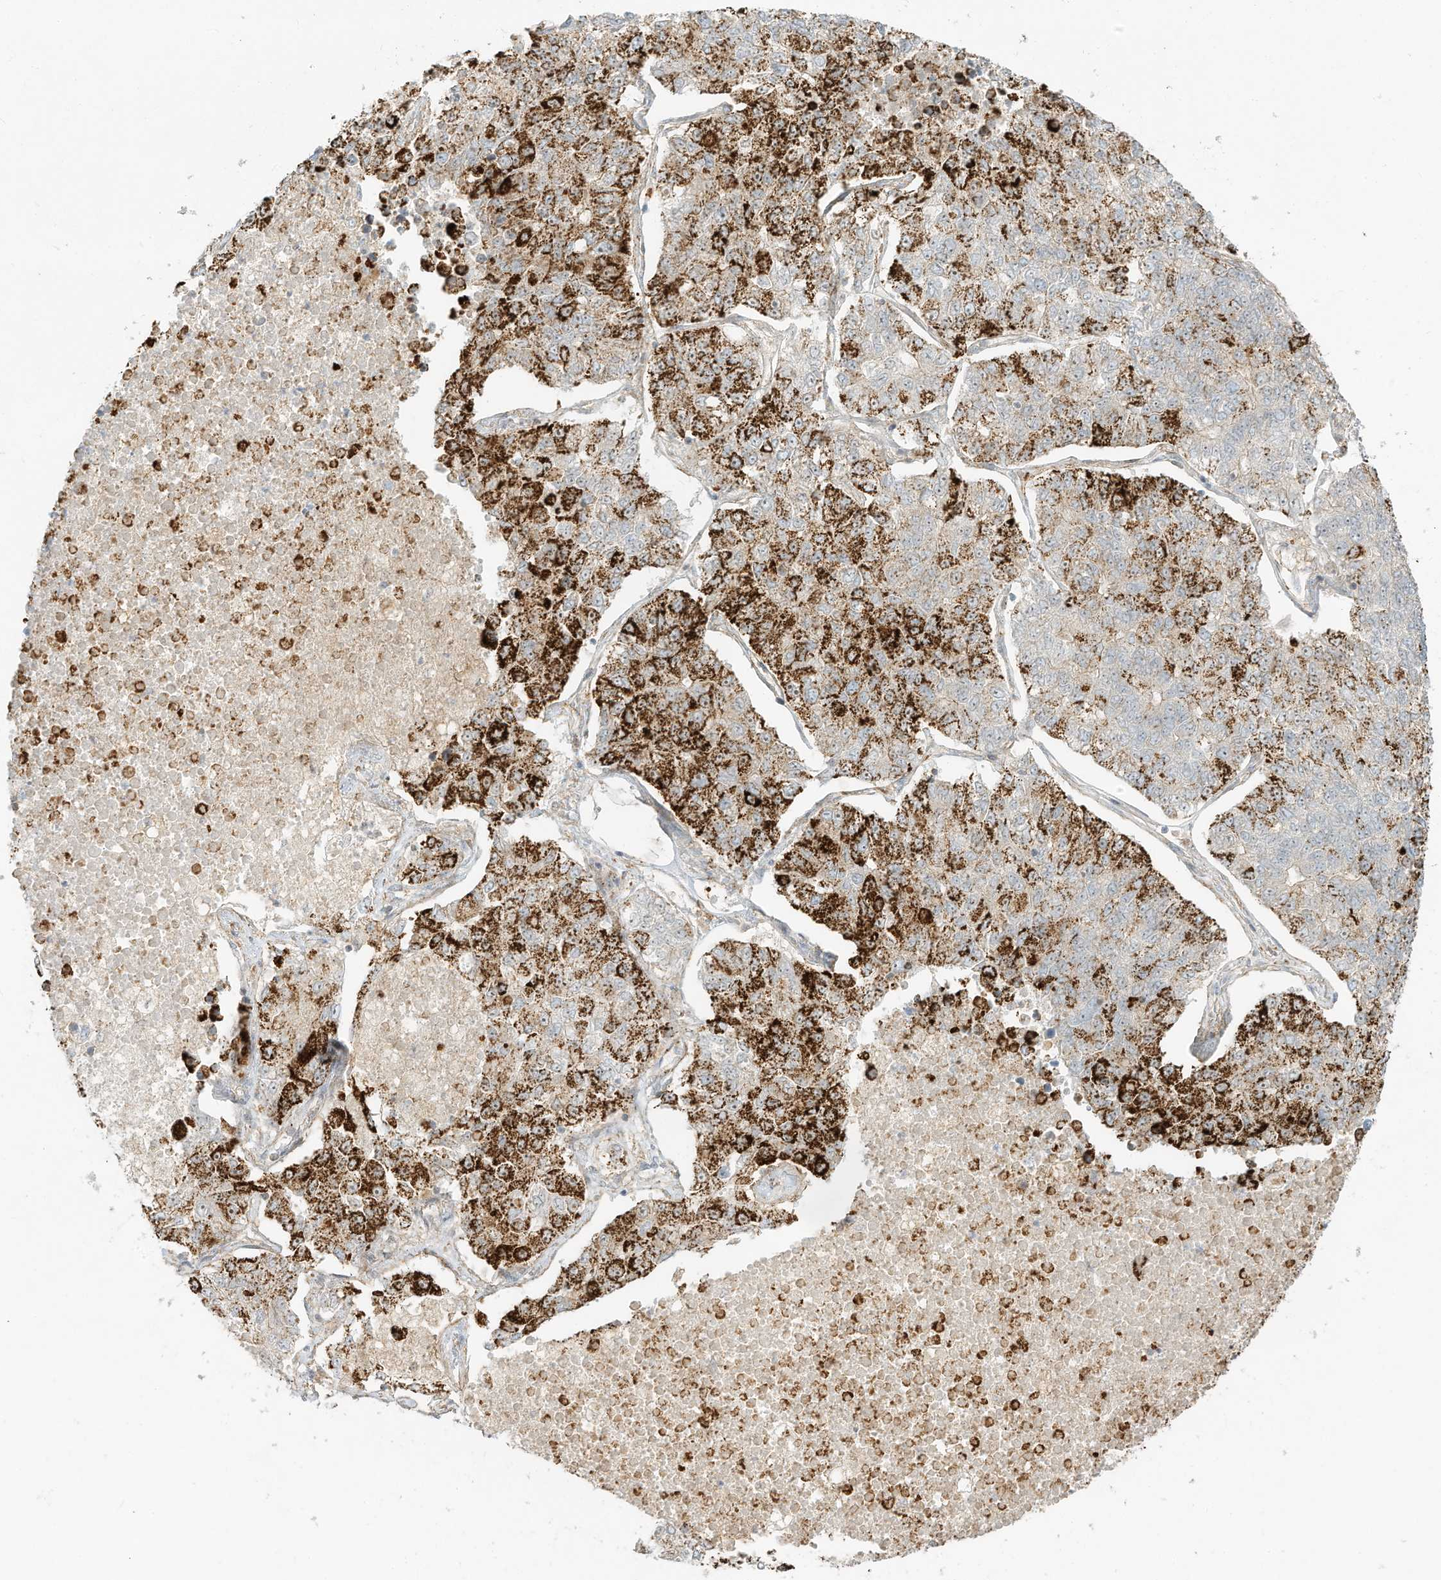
{"staining": {"intensity": "strong", "quantity": "25%-75%", "location": "cytoplasmic/membranous"}, "tissue": "lung cancer", "cell_type": "Tumor cells", "image_type": "cancer", "snomed": [{"axis": "morphology", "description": "Adenocarcinoma, NOS"}, {"axis": "topography", "description": "Lung"}], "caption": "Protein positivity by immunohistochemistry shows strong cytoplasmic/membranous expression in about 25%-75% of tumor cells in lung cancer (adenocarcinoma).", "gene": "OFD1", "patient": {"sex": "male", "age": 49}}